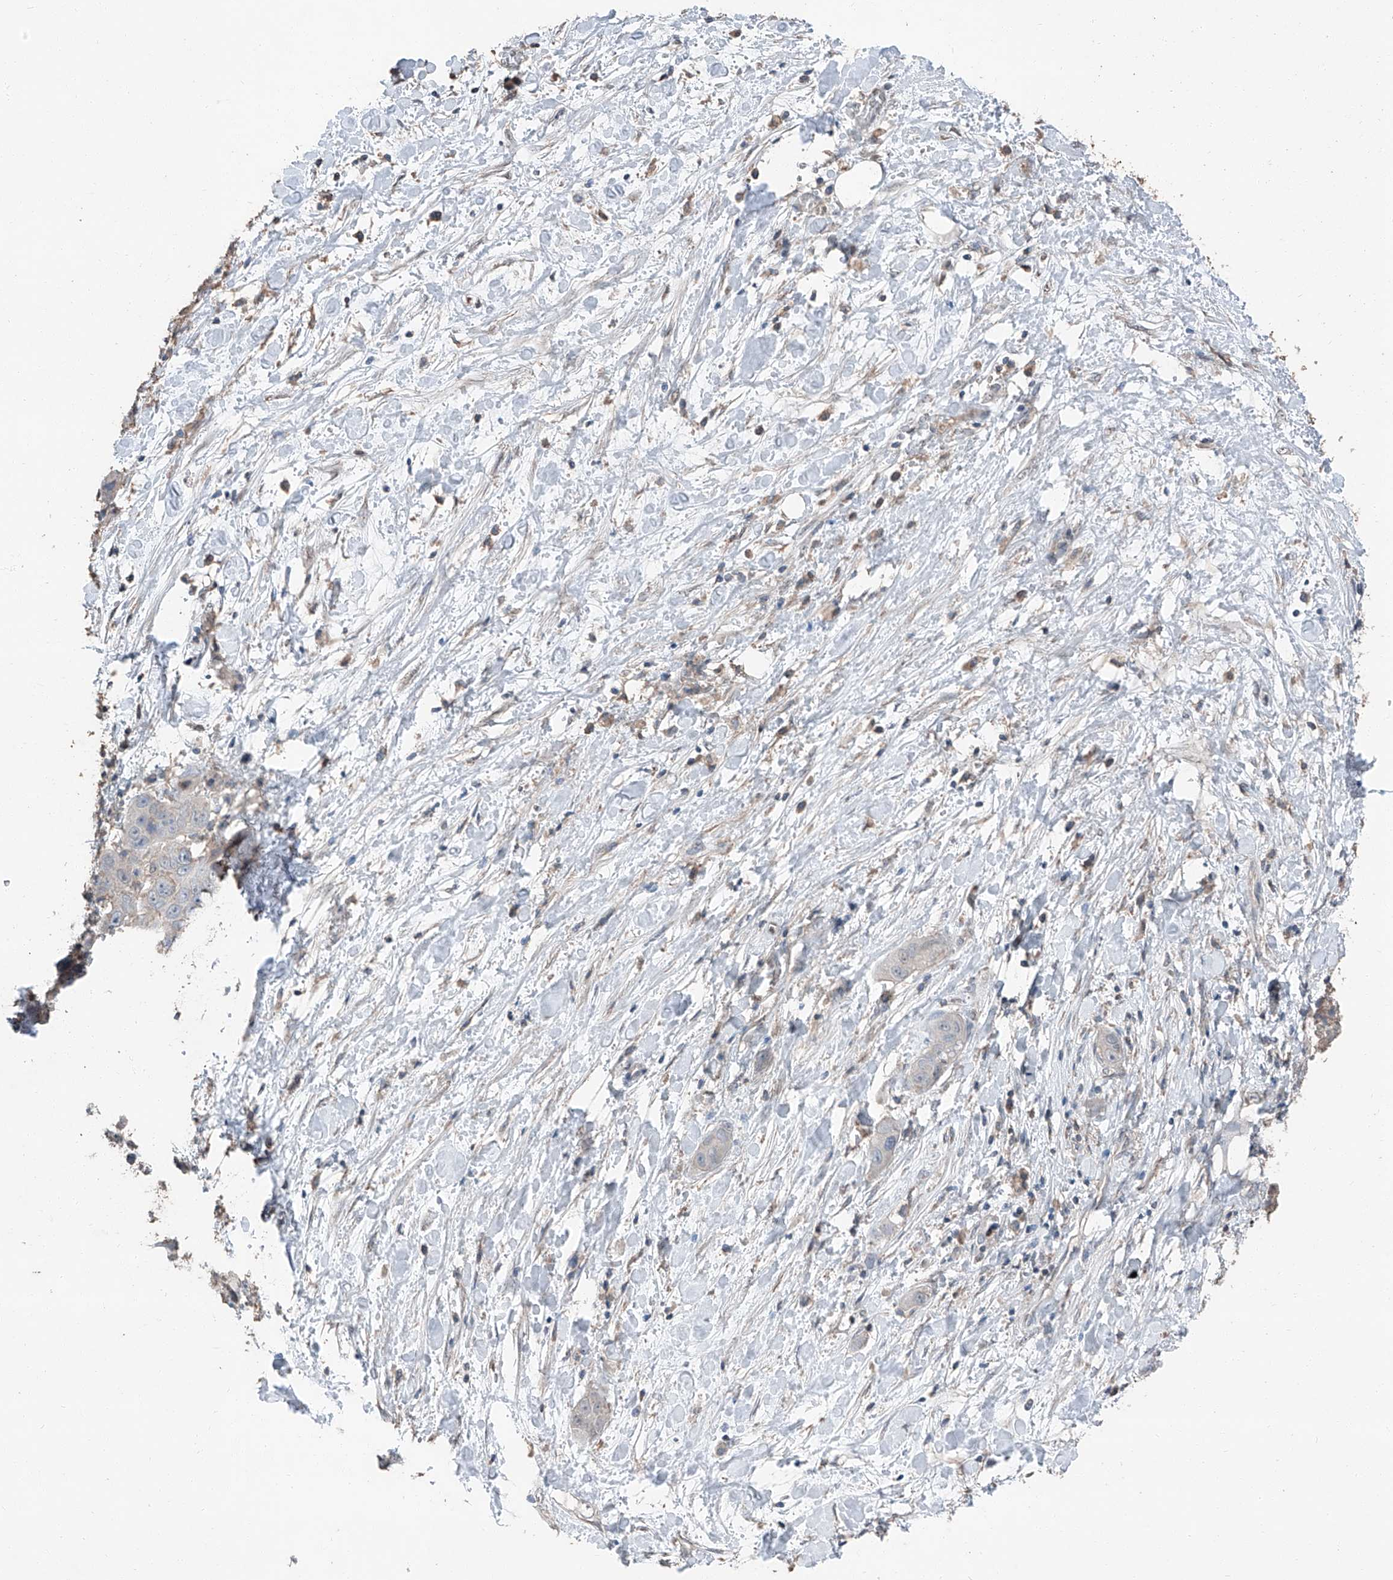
{"staining": {"intensity": "negative", "quantity": "none", "location": "none"}, "tissue": "liver cancer", "cell_type": "Tumor cells", "image_type": "cancer", "snomed": [{"axis": "morphology", "description": "Cholangiocarcinoma"}, {"axis": "topography", "description": "Liver"}], "caption": "Immunohistochemical staining of liver cancer (cholangiocarcinoma) reveals no significant staining in tumor cells. (DAB immunohistochemistry with hematoxylin counter stain).", "gene": "MAMLD1", "patient": {"sex": "female", "age": 52}}